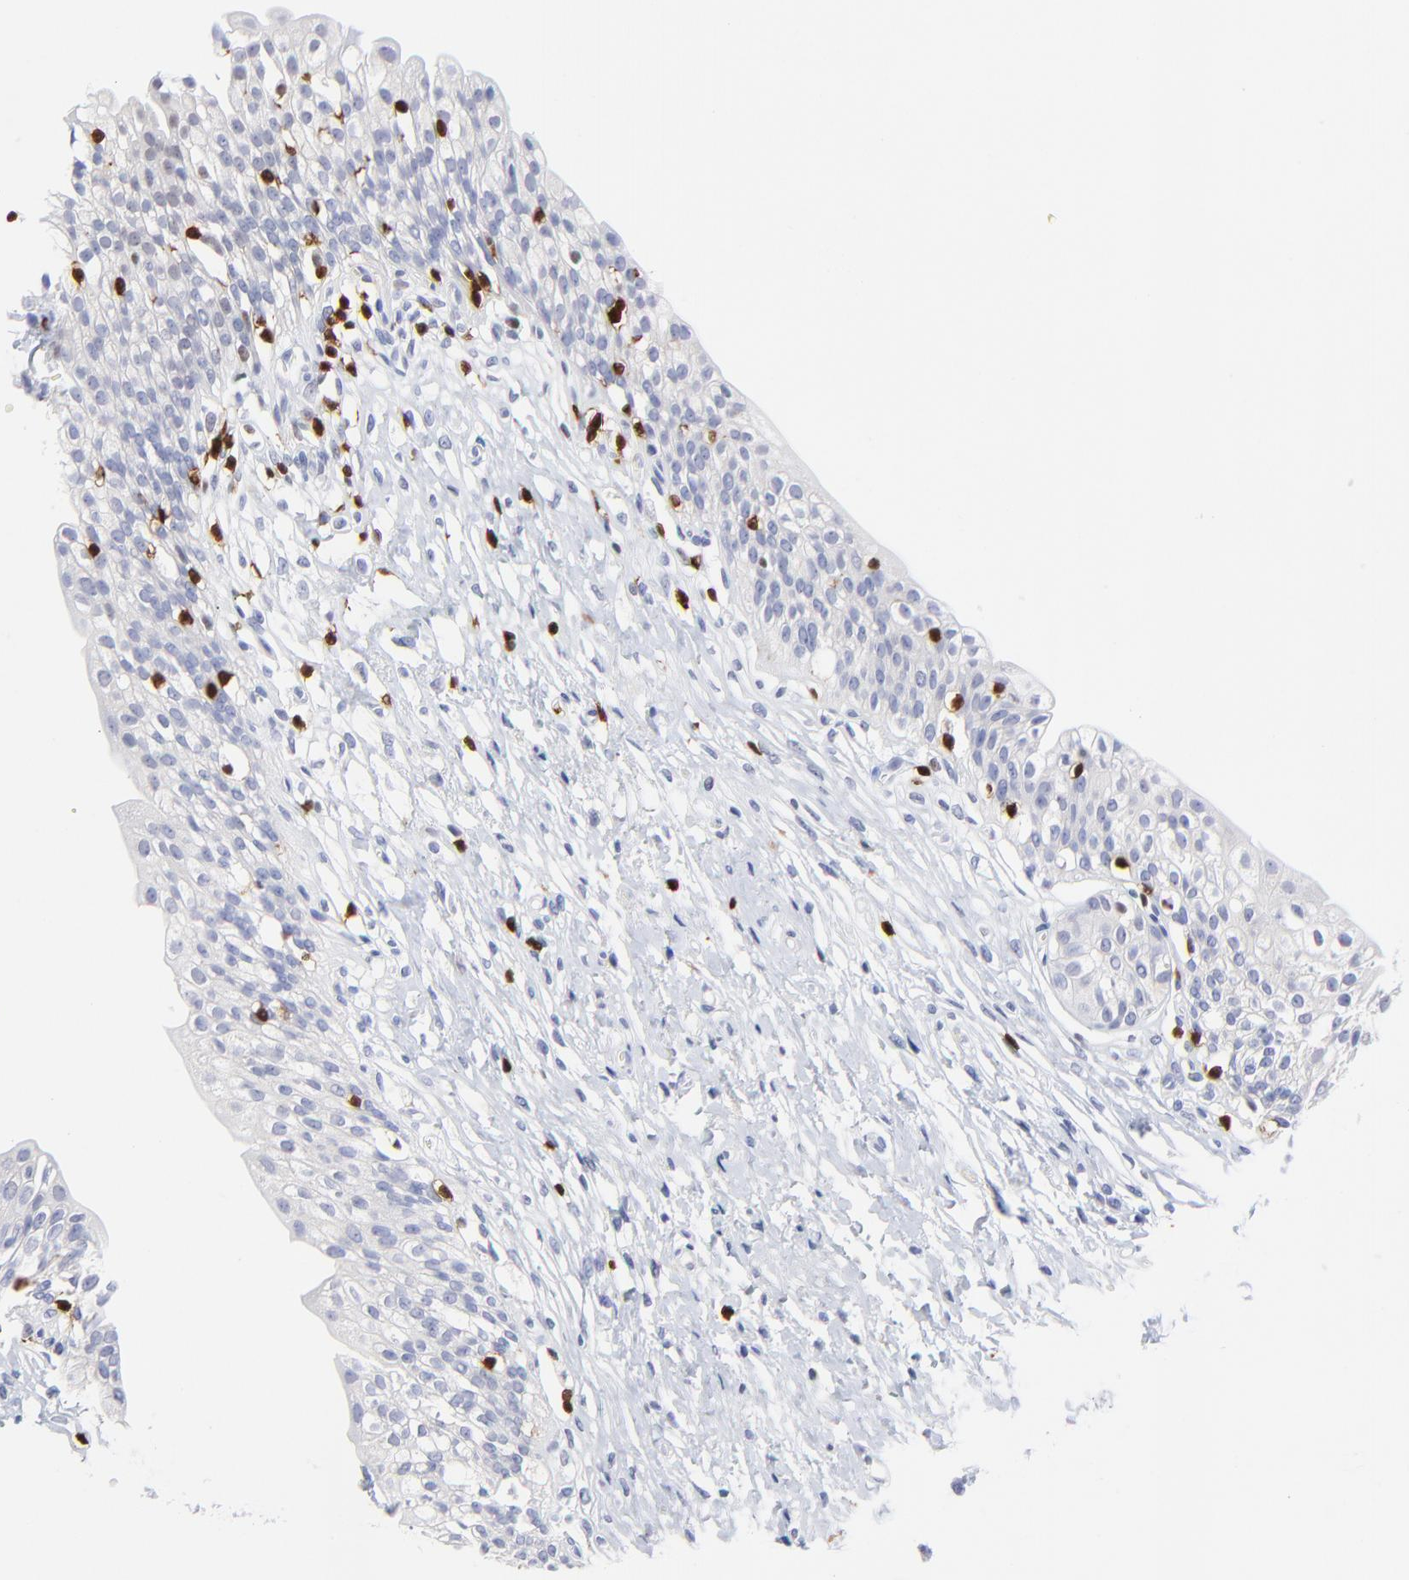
{"staining": {"intensity": "negative", "quantity": "none", "location": "none"}, "tissue": "urinary bladder", "cell_type": "Urothelial cells", "image_type": "normal", "snomed": [{"axis": "morphology", "description": "Normal tissue, NOS"}, {"axis": "topography", "description": "Urinary bladder"}], "caption": "Protein analysis of normal urinary bladder exhibits no significant positivity in urothelial cells.", "gene": "ZAP70", "patient": {"sex": "female", "age": 80}}